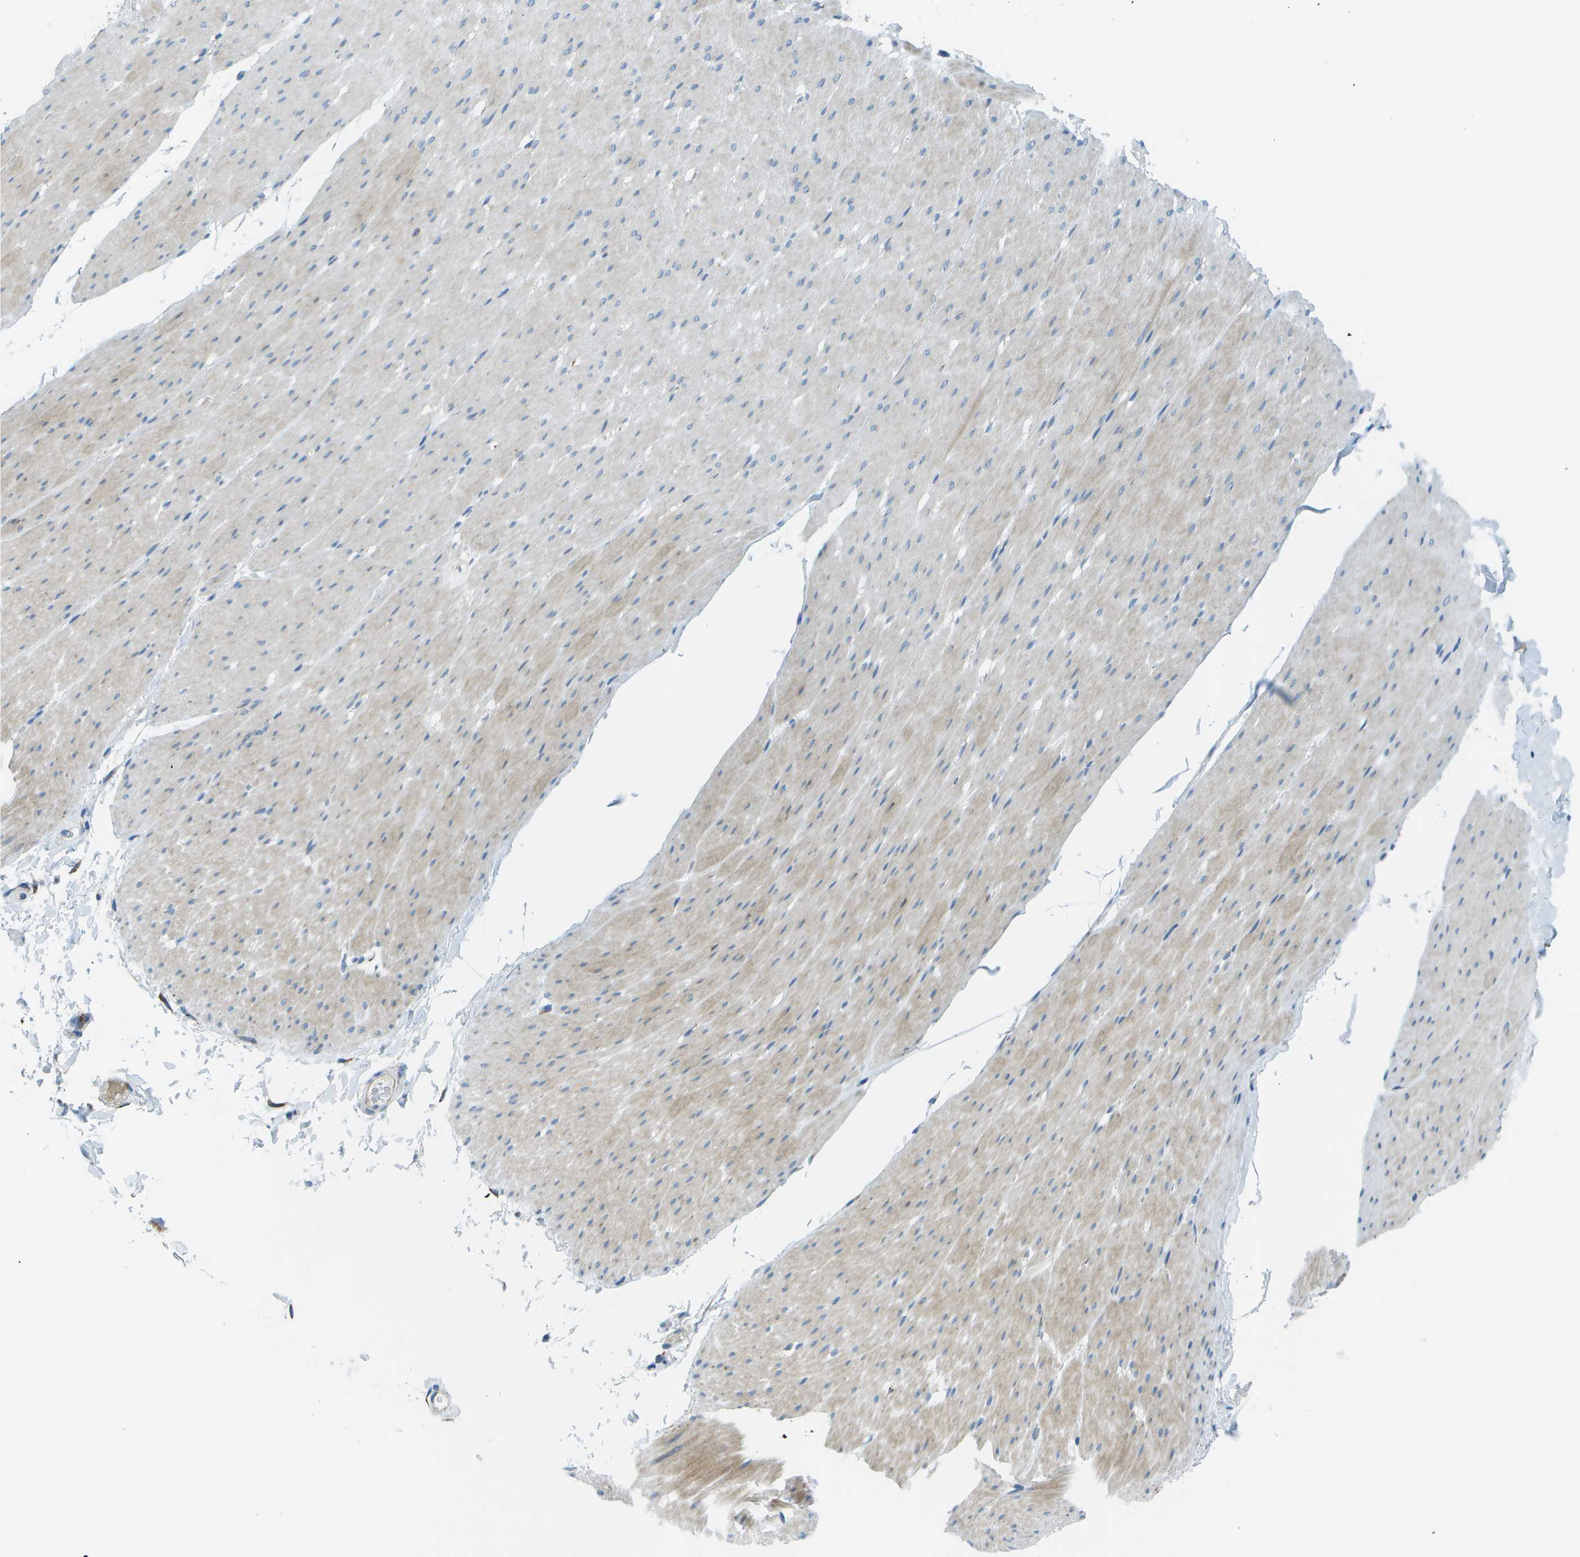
{"staining": {"intensity": "negative", "quantity": "none", "location": "none"}, "tissue": "smooth muscle", "cell_type": "Smooth muscle cells", "image_type": "normal", "snomed": [{"axis": "morphology", "description": "Normal tissue, NOS"}, {"axis": "topography", "description": "Smooth muscle"}, {"axis": "topography", "description": "Colon"}], "caption": "Immunohistochemistry (IHC) micrograph of normal smooth muscle: human smooth muscle stained with DAB (3,3'-diaminobenzidine) reveals no significant protein positivity in smooth muscle cells. (Brightfield microscopy of DAB (3,3'-diaminobenzidine) IHC at high magnification).", "gene": "KCTD3", "patient": {"sex": "male", "age": 67}}